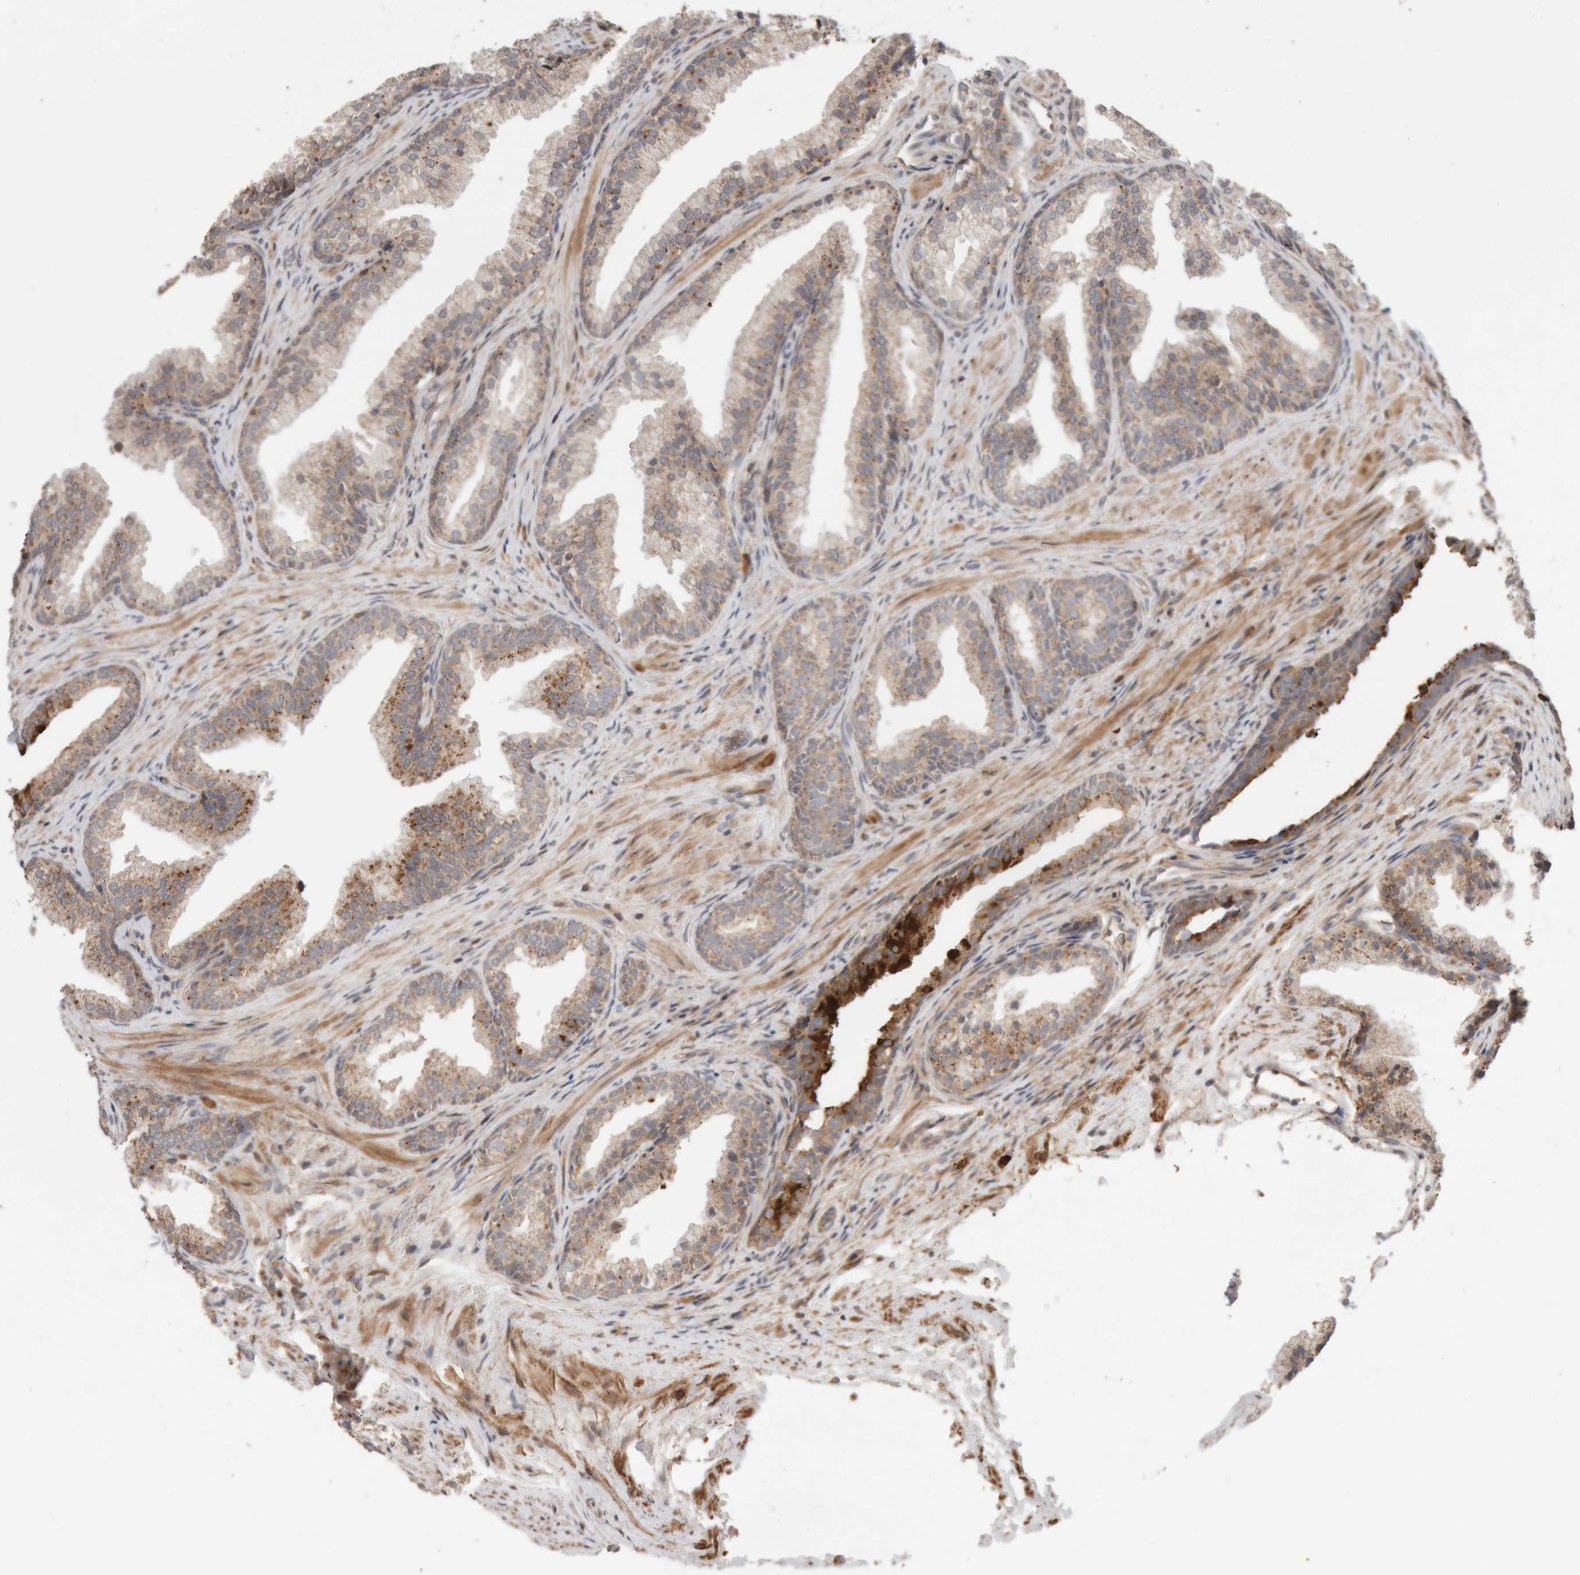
{"staining": {"intensity": "moderate", "quantity": "25%-75%", "location": "cytoplasmic/membranous"}, "tissue": "prostate", "cell_type": "Glandular cells", "image_type": "normal", "snomed": [{"axis": "morphology", "description": "Normal tissue, NOS"}, {"axis": "topography", "description": "Prostate"}], "caption": "IHC image of unremarkable prostate: prostate stained using IHC displays medium levels of moderate protein expression localized specifically in the cytoplasmic/membranous of glandular cells, appearing as a cytoplasmic/membranous brown color.", "gene": "KIF21B", "patient": {"sex": "male", "age": 76}}